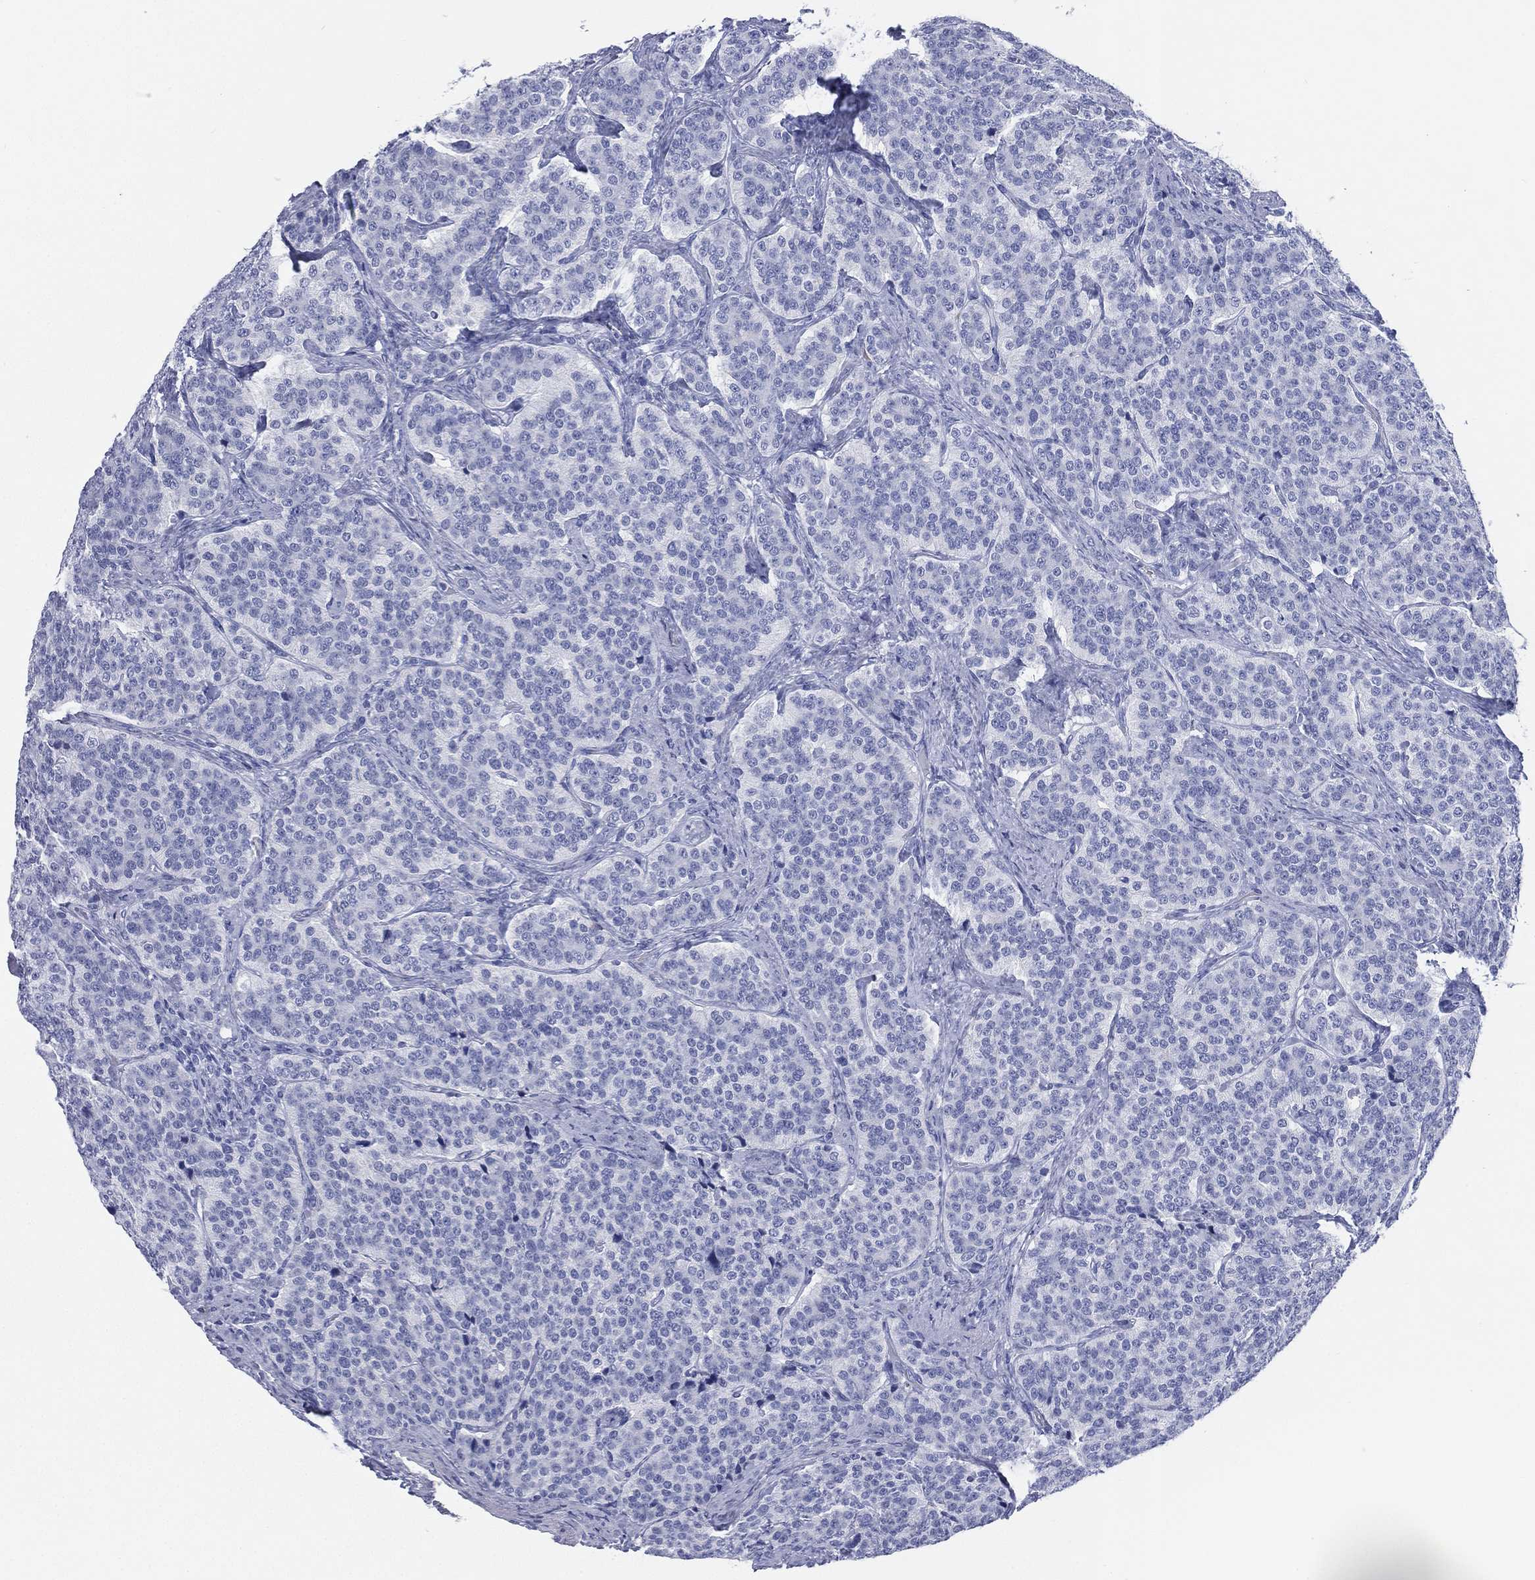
{"staining": {"intensity": "negative", "quantity": "none", "location": "none"}, "tissue": "carcinoid", "cell_type": "Tumor cells", "image_type": "cancer", "snomed": [{"axis": "morphology", "description": "Carcinoid, malignant, NOS"}, {"axis": "topography", "description": "Small intestine"}], "caption": "Malignant carcinoid was stained to show a protein in brown. There is no significant expression in tumor cells. (DAB (3,3'-diaminobenzidine) immunohistochemistry (IHC) with hematoxylin counter stain).", "gene": "CD79A", "patient": {"sex": "female", "age": 58}}